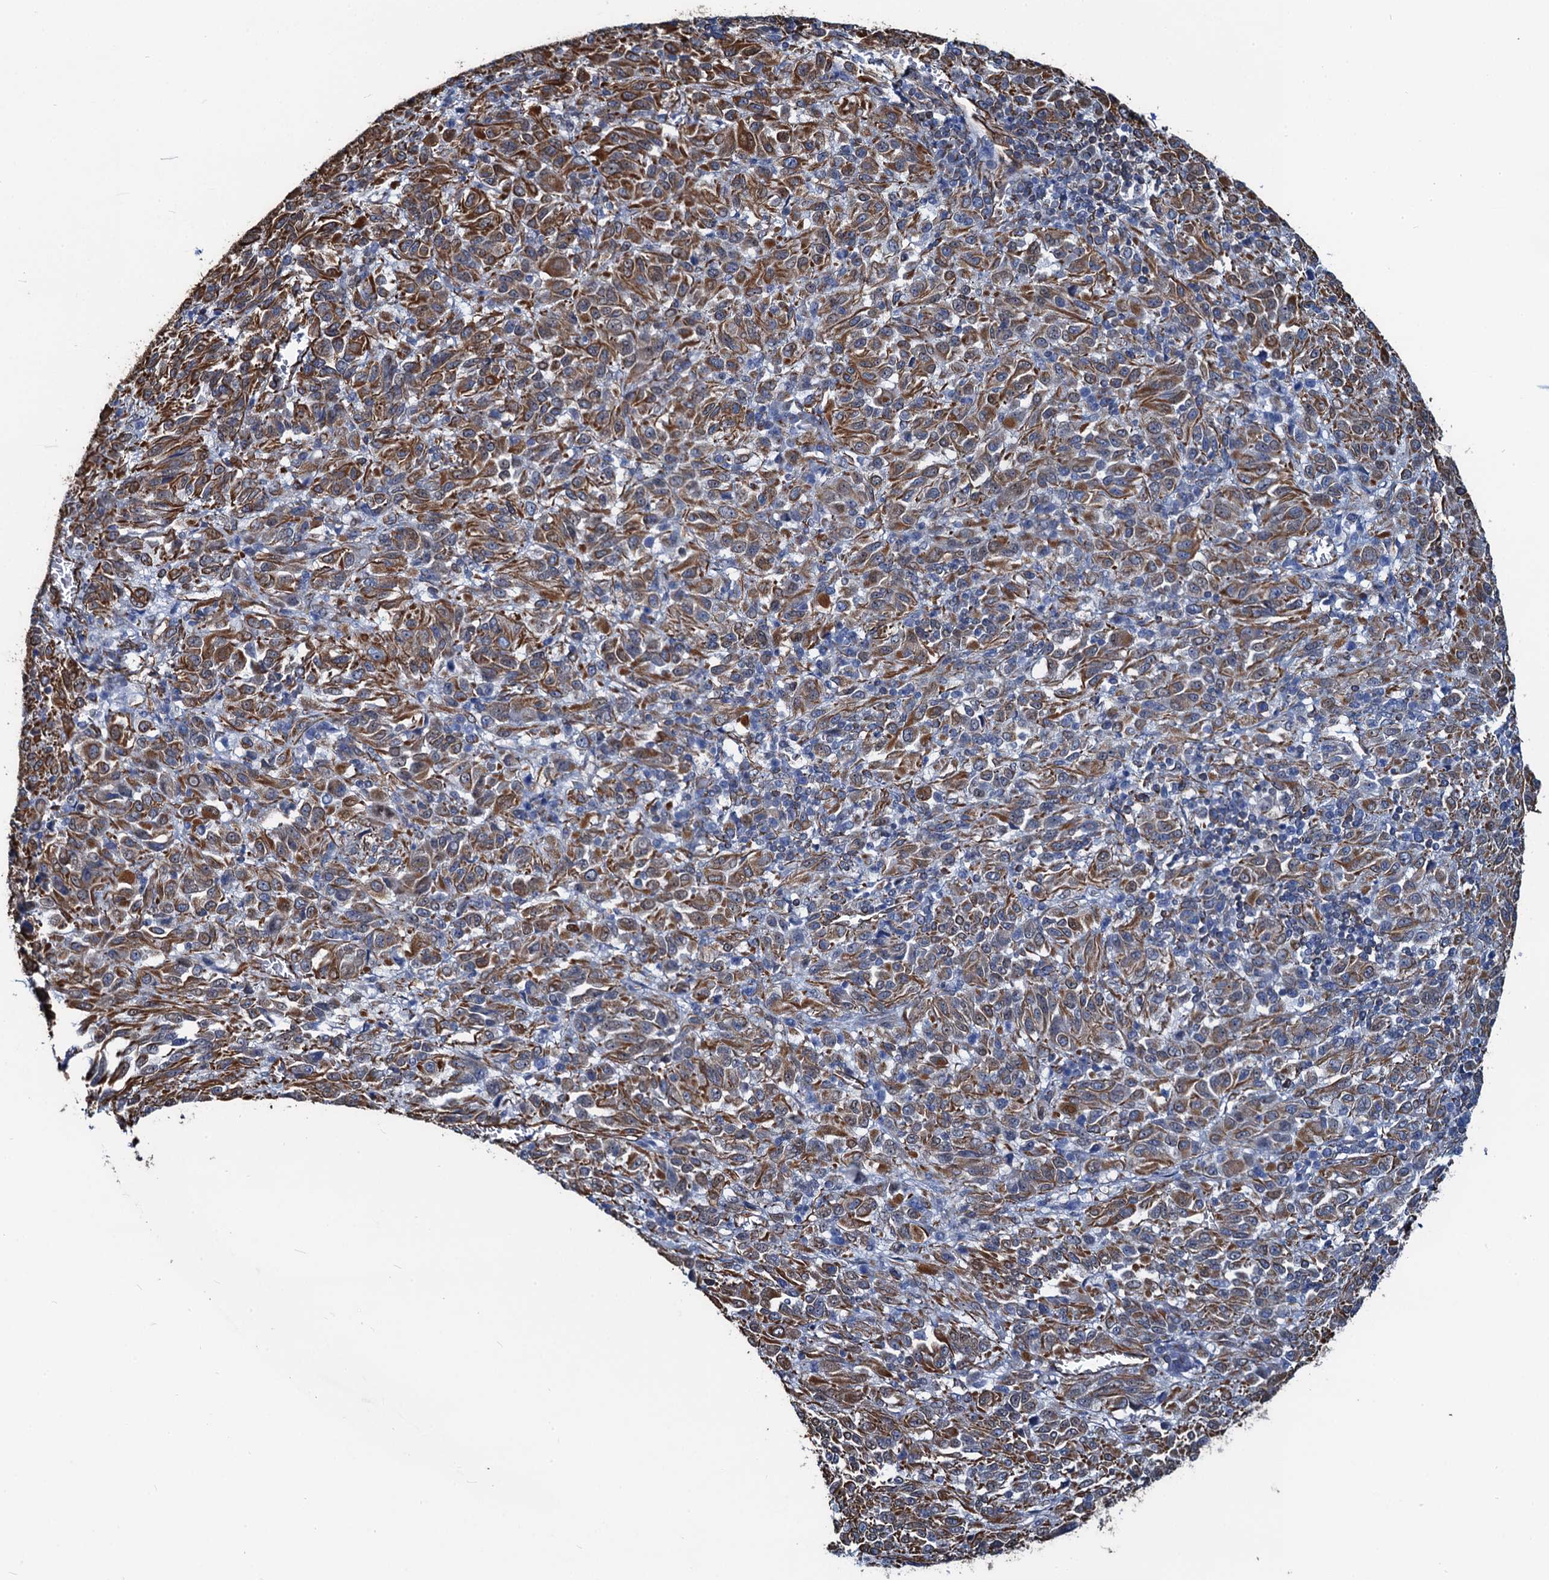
{"staining": {"intensity": "moderate", "quantity": ">75%", "location": "cytoplasmic/membranous"}, "tissue": "melanoma", "cell_type": "Tumor cells", "image_type": "cancer", "snomed": [{"axis": "morphology", "description": "Malignant melanoma, Metastatic site"}, {"axis": "topography", "description": "Lung"}], "caption": "Melanoma tissue shows moderate cytoplasmic/membranous positivity in approximately >75% of tumor cells", "gene": "PGM2", "patient": {"sex": "male", "age": 64}}